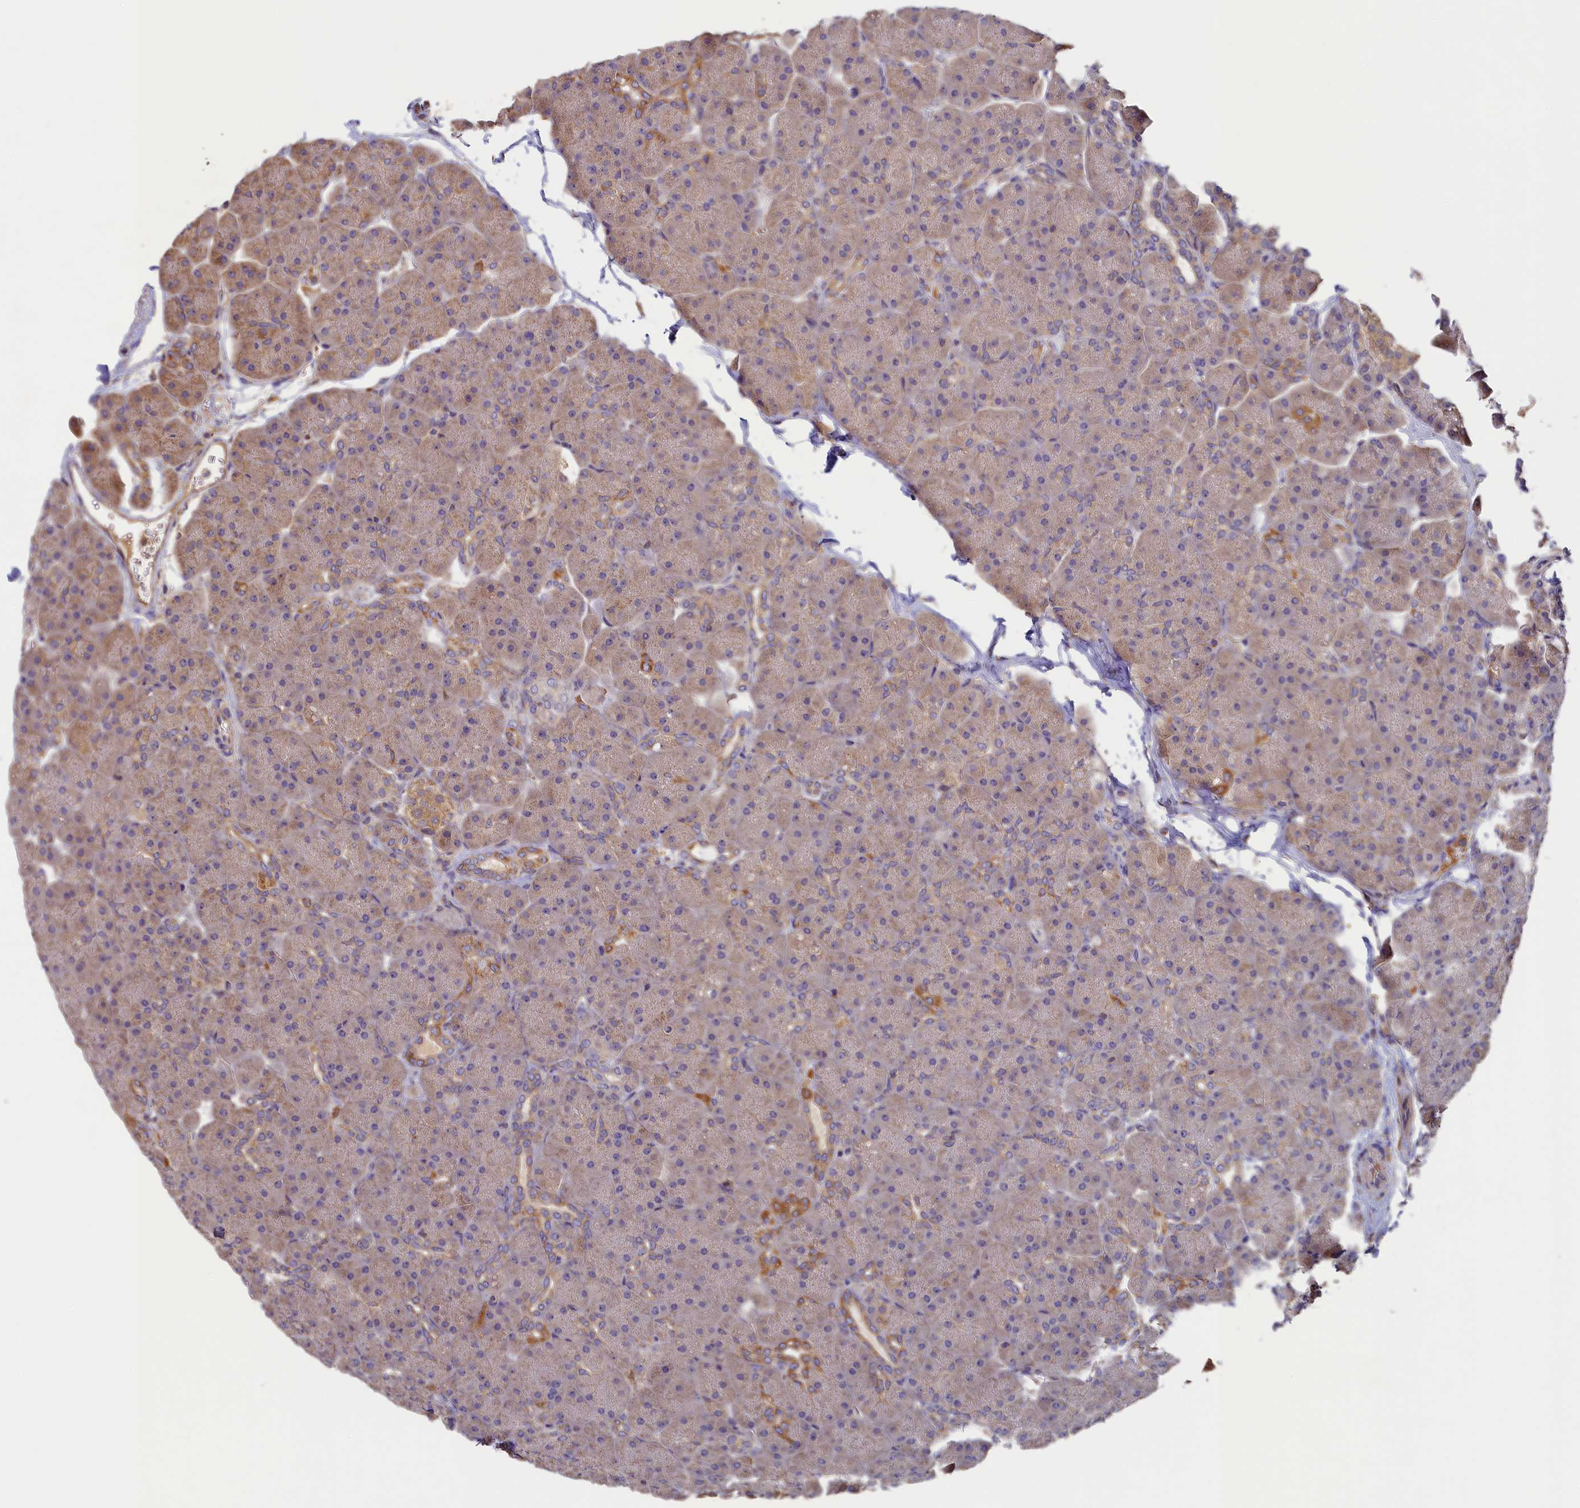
{"staining": {"intensity": "moderate", "quantity": "<25%", "location": "cytoplasmic/membranous"}, "tissue": "pancreas", "cell_type": "Exocrine glandular cells", "image_type": "normal", "snomed": [{"axis": "morphology", "description": "Normal tissue, NOS"}, {"axis": "topography", "description": "Pancreas"}], "caption": "Immunohistochemical staining of normal pancreas reveals low levels of moderate cytoplasmic/membranous staining in approximately <25% of exocrine glandular cells. The protein is shown in brown color, while the nuclei are stained blue.", "gene": "SEC31B", "patient": {"sex": "male", "age": 66}}